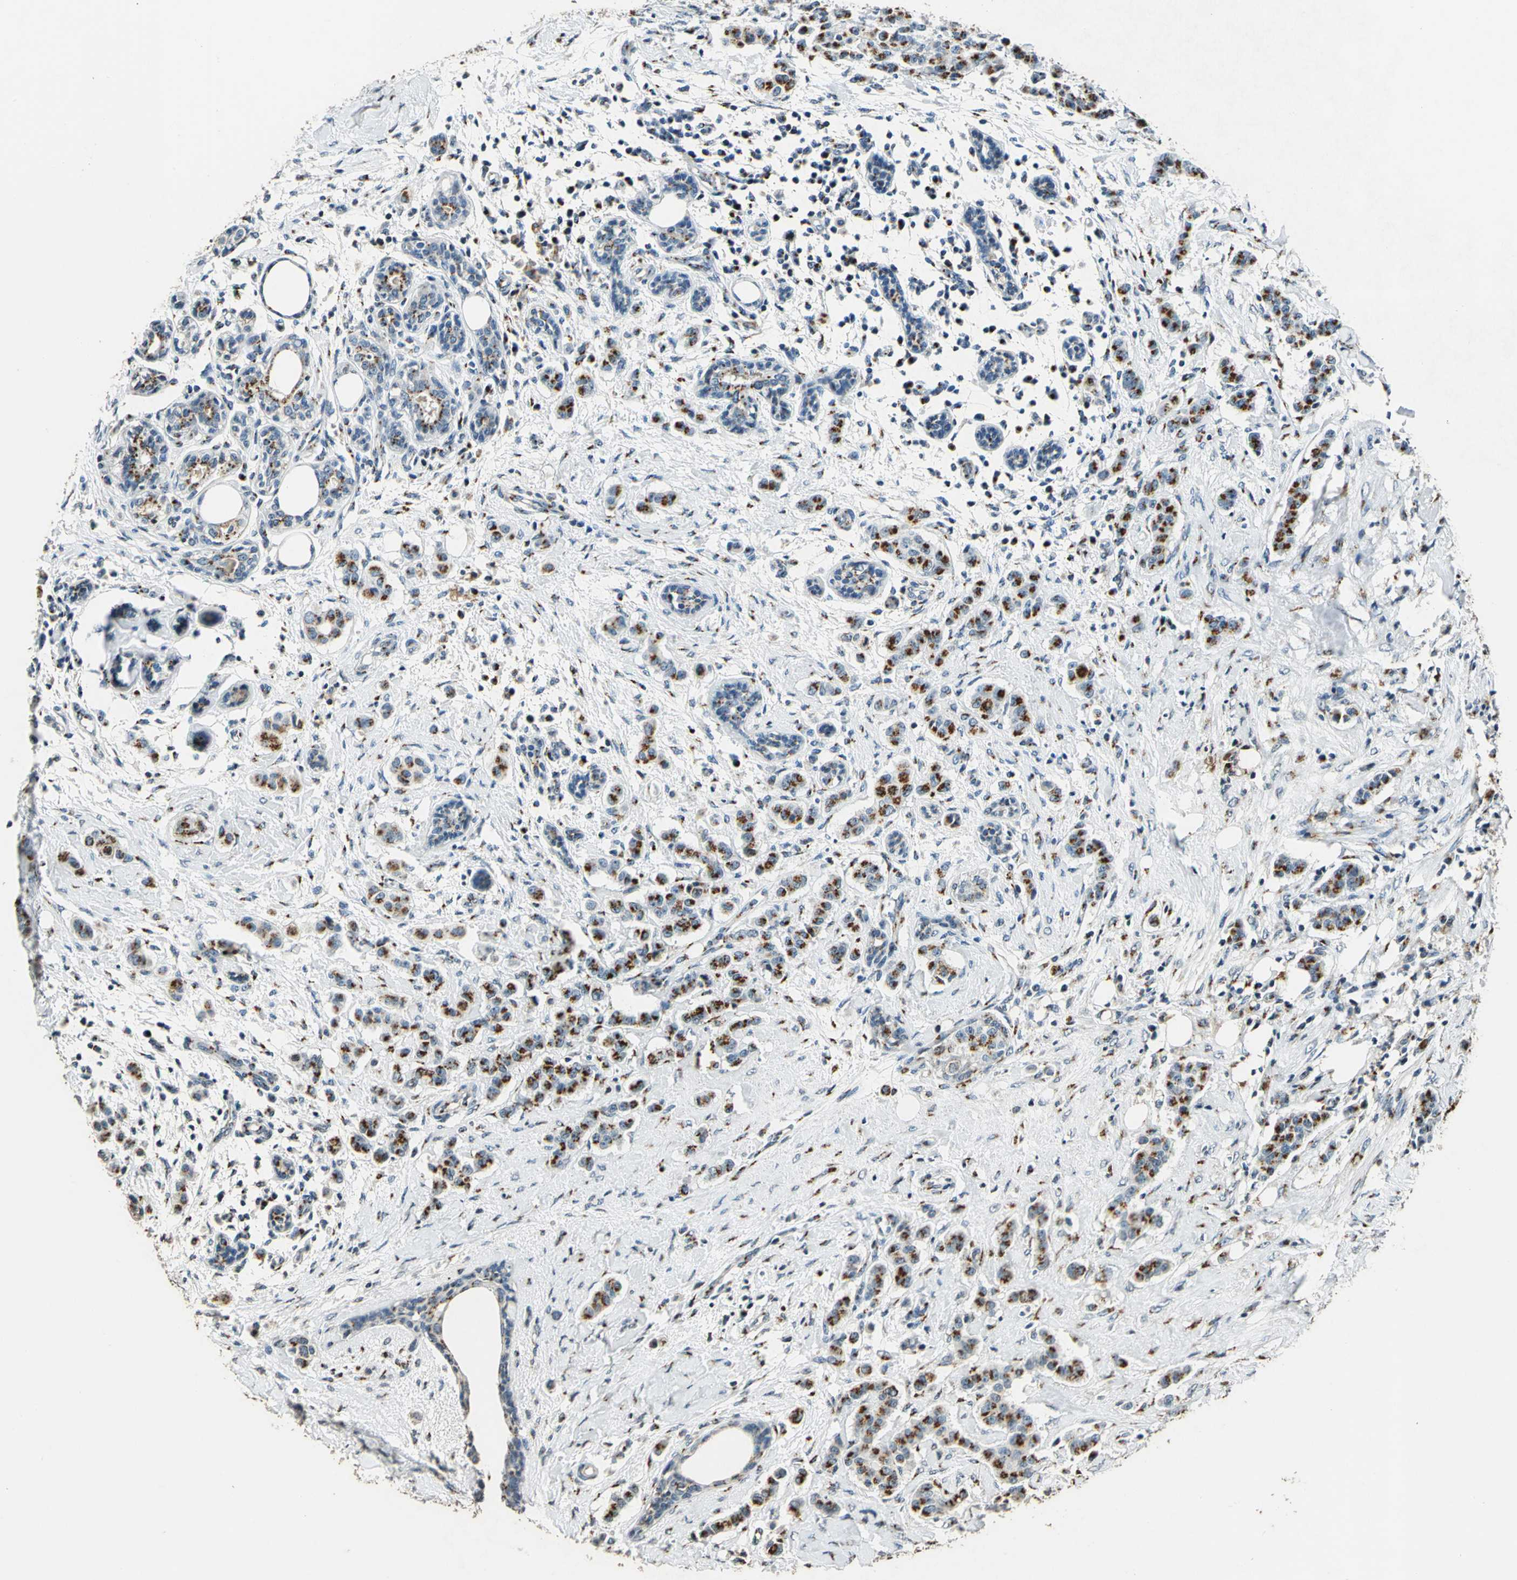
{"staining": {"intensity": "moderate", "quantity": ">75%", "location": "cytoplasmic/membranous"}, "tissue": "breast cancer", "cell_type": "Tumor cells", "image_type": "cancer", "snomed": [{"axis": "morphology", "description": "Duct carcinoma"}, {"axis": "topography", "description": "Breast"}], "caption": "Approximately >75% of tumor cells in human breast cancer (invasive ductal carcinoma) display moderate cytoplasmic/membranous protein expression as visualized by brown immunohistochemical staining.", "gene": "TMEM115", "patient": {"sex": "female", "age": 40}}